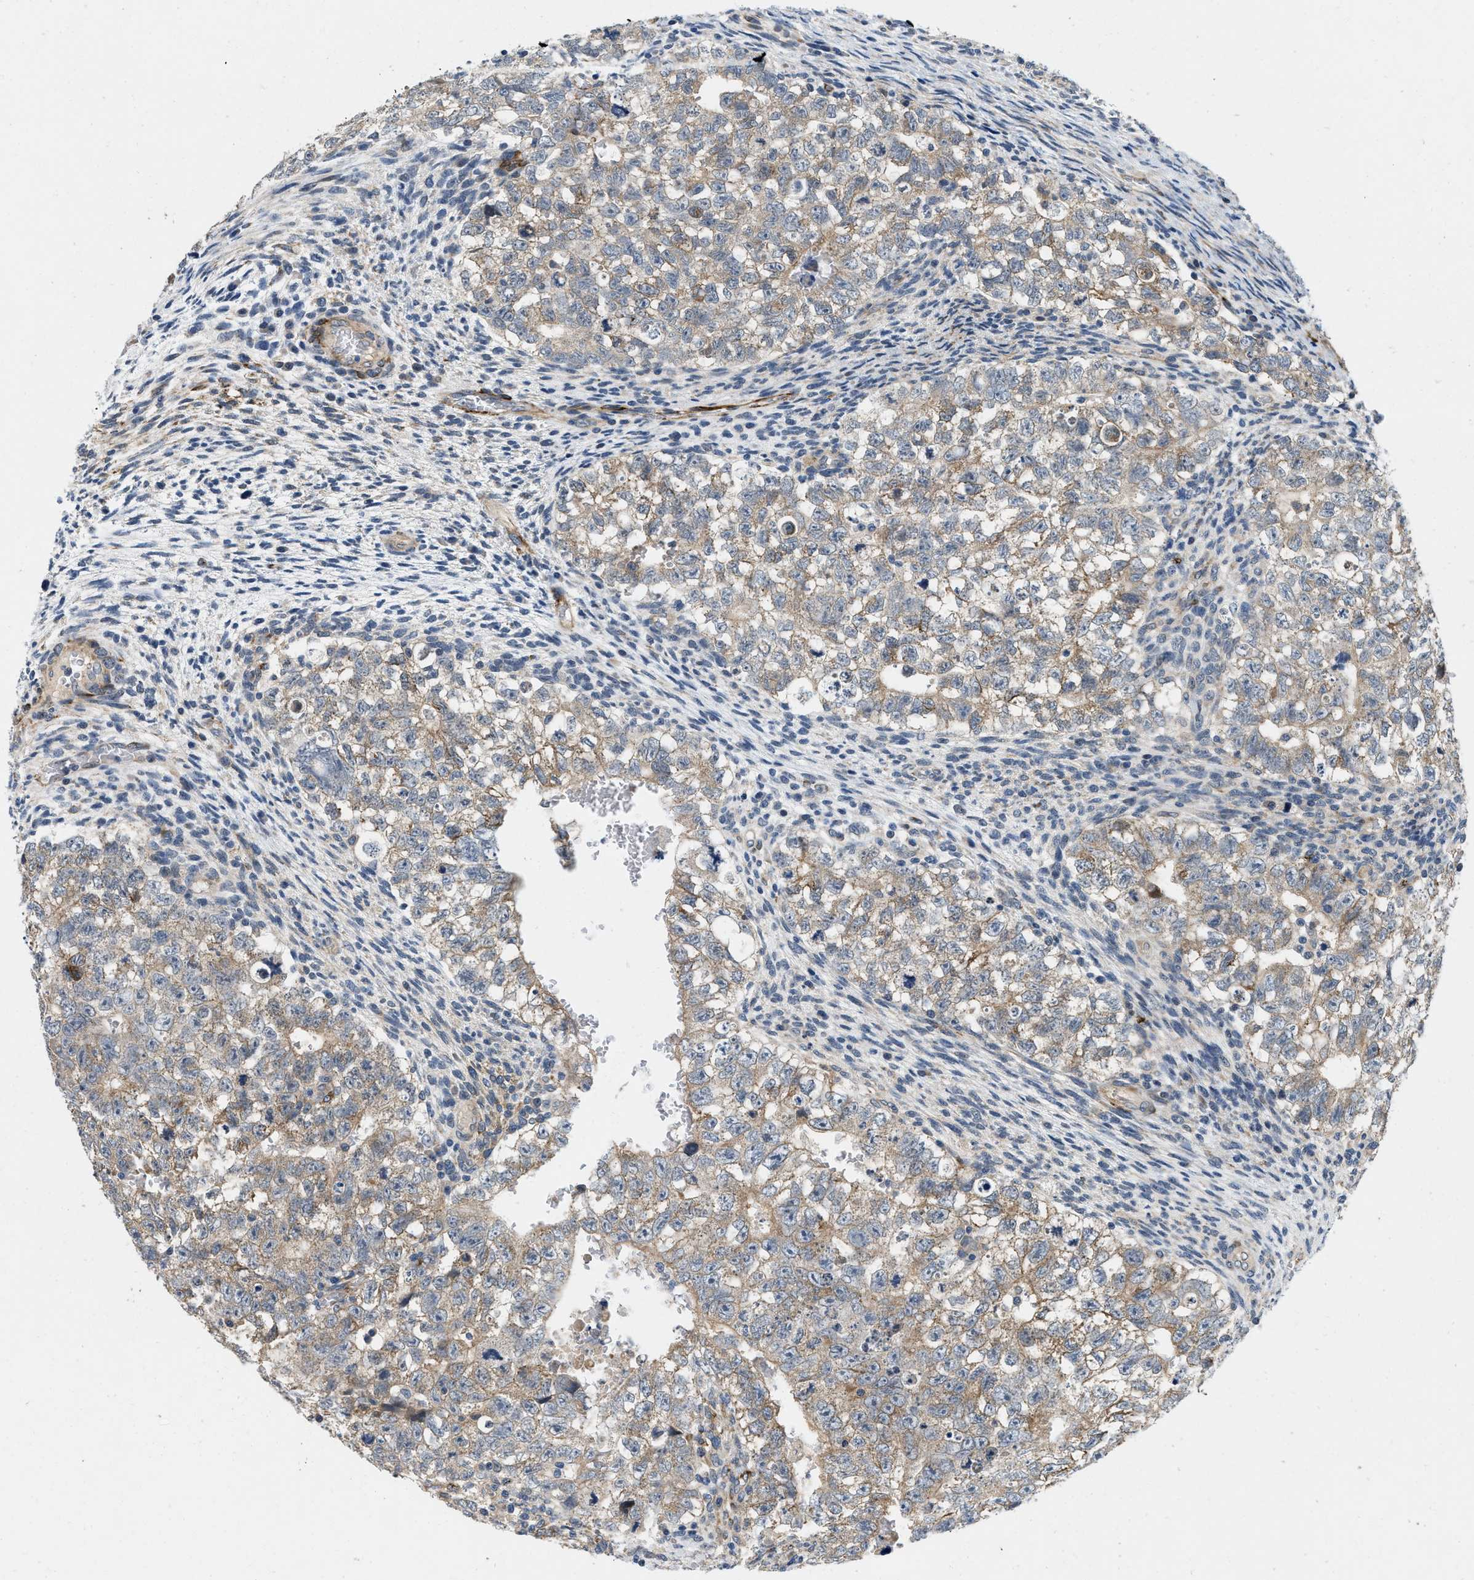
{"staining": {"intensity": "weak", "quantity": "25%-75%", "location": "cytoplasmic/membranous"}, "tissue": "testis cancer", "cell_type": "Tumor cells", "image_type": "cancer", "snomed": [{"axis": "morphology", "description": "Seminoma, NOS"}, {"axis": "morphology", "description": "Carcinoma, Embryonal, NOS"}, {"axis": "topography", "description": "Testis"}], "caption": "A histopathology image of testis cancer stained for a protein exhibits weak cytoplasmic/membranous brown staining in tumor cells. The staining is performed using DAB (3,3'-diaminobenzidine) brown chromogen to label protein expression. The nuclei are counter-stained blue using hematoxylin.", "gene": "ZNF599", "patient": {"sex": "male", "age": 38}}